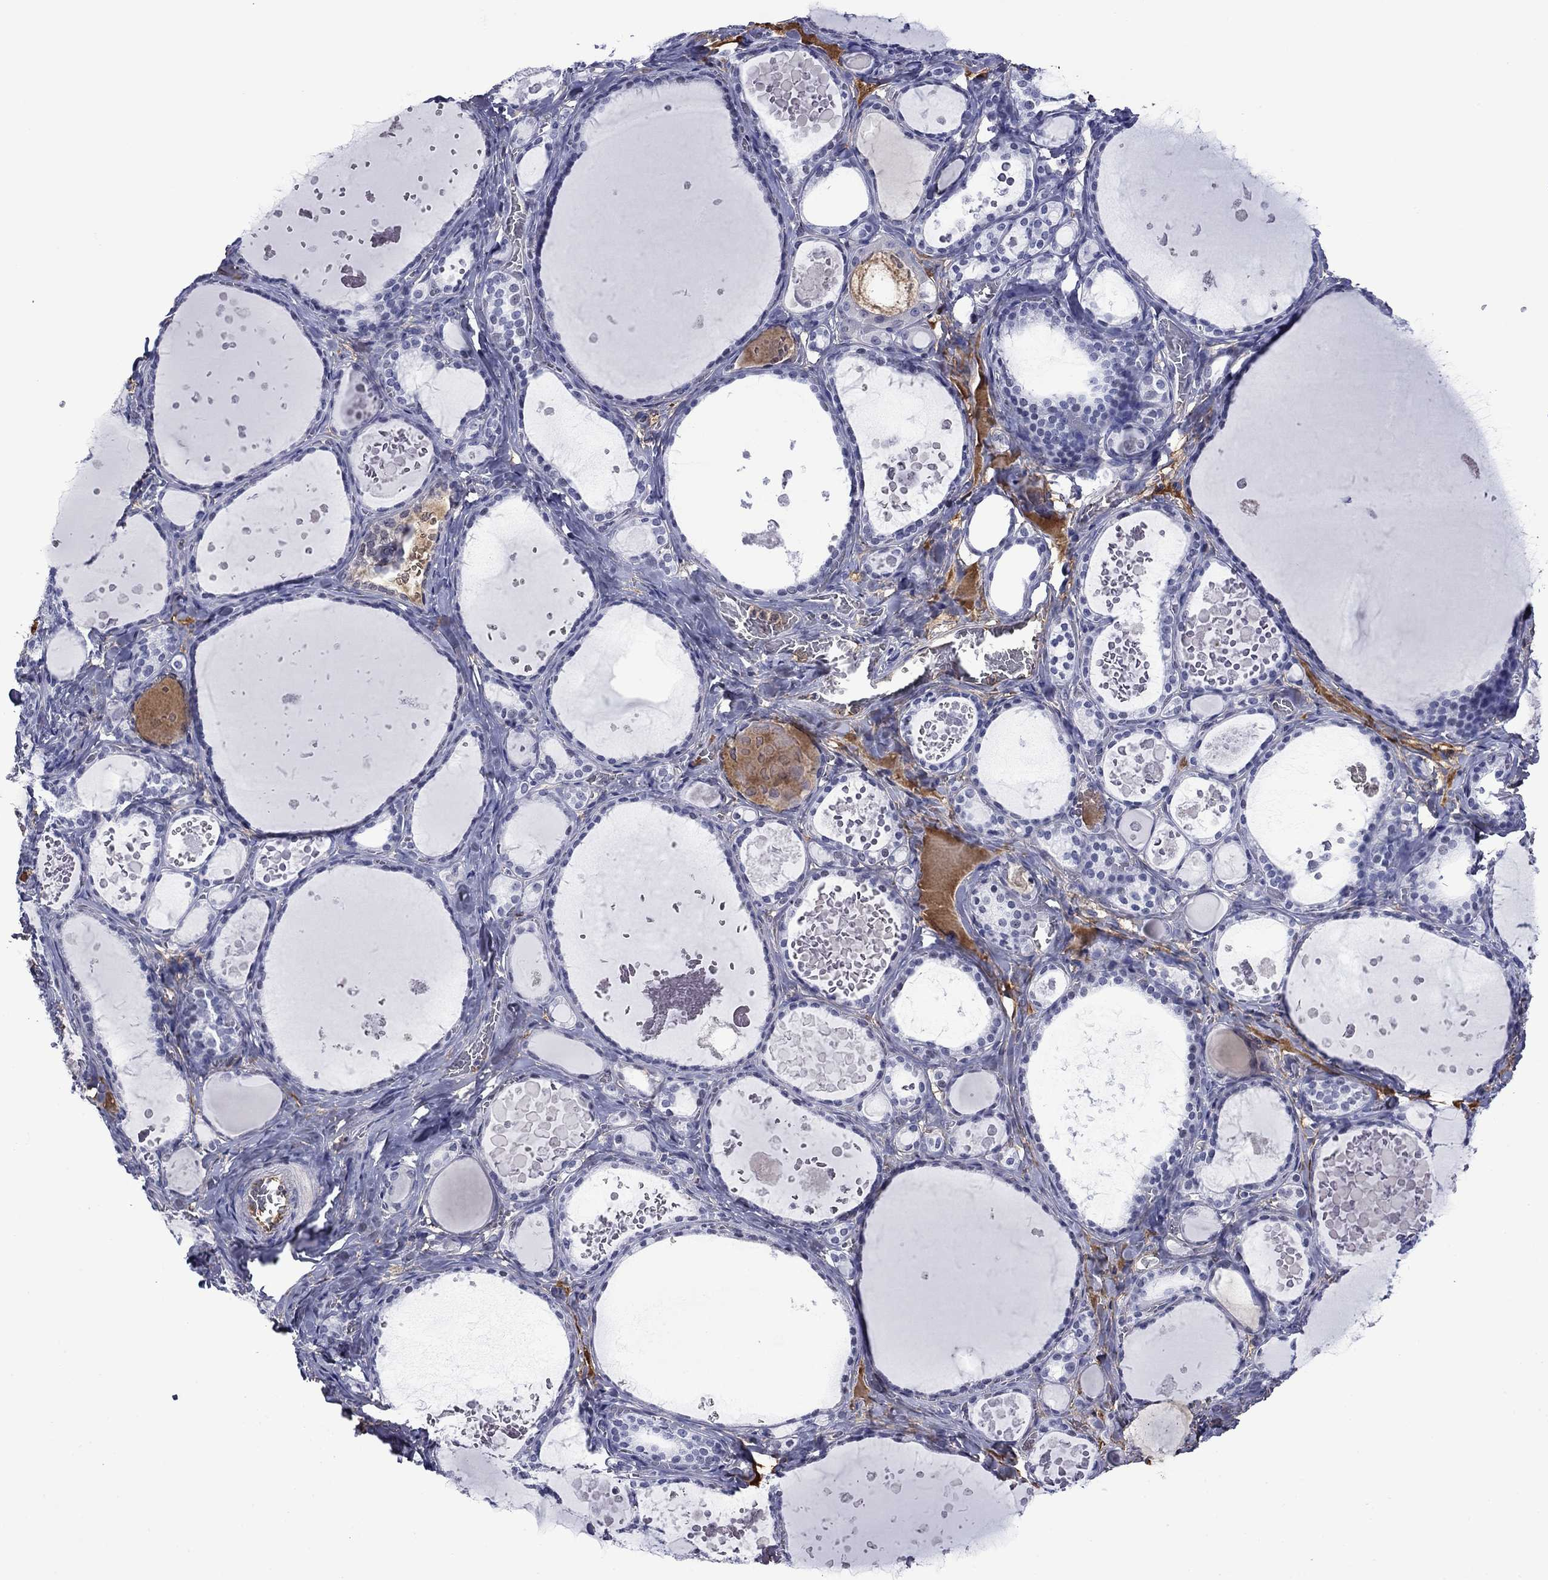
{"staining": {"intensity": "negative", "quantity": "none", "location": "none"}, "tissue": "thyroid gland", "cell_type": "Glandular cells", "image_type": "normal", "snomed": [{"axis": "morphology", "description": "Normal tissue, NOS"}, {"axis": "topography", "description": "Thyroid gland"}], "caption": "DAB immunohistochemical staining of normal thyroid gland displays no significant staining in glandular cells. (DAB immunohistochemistry (IHC), high magnification).", "gene": "APOA2", "patient": {"sex": "female", "age": 56}}